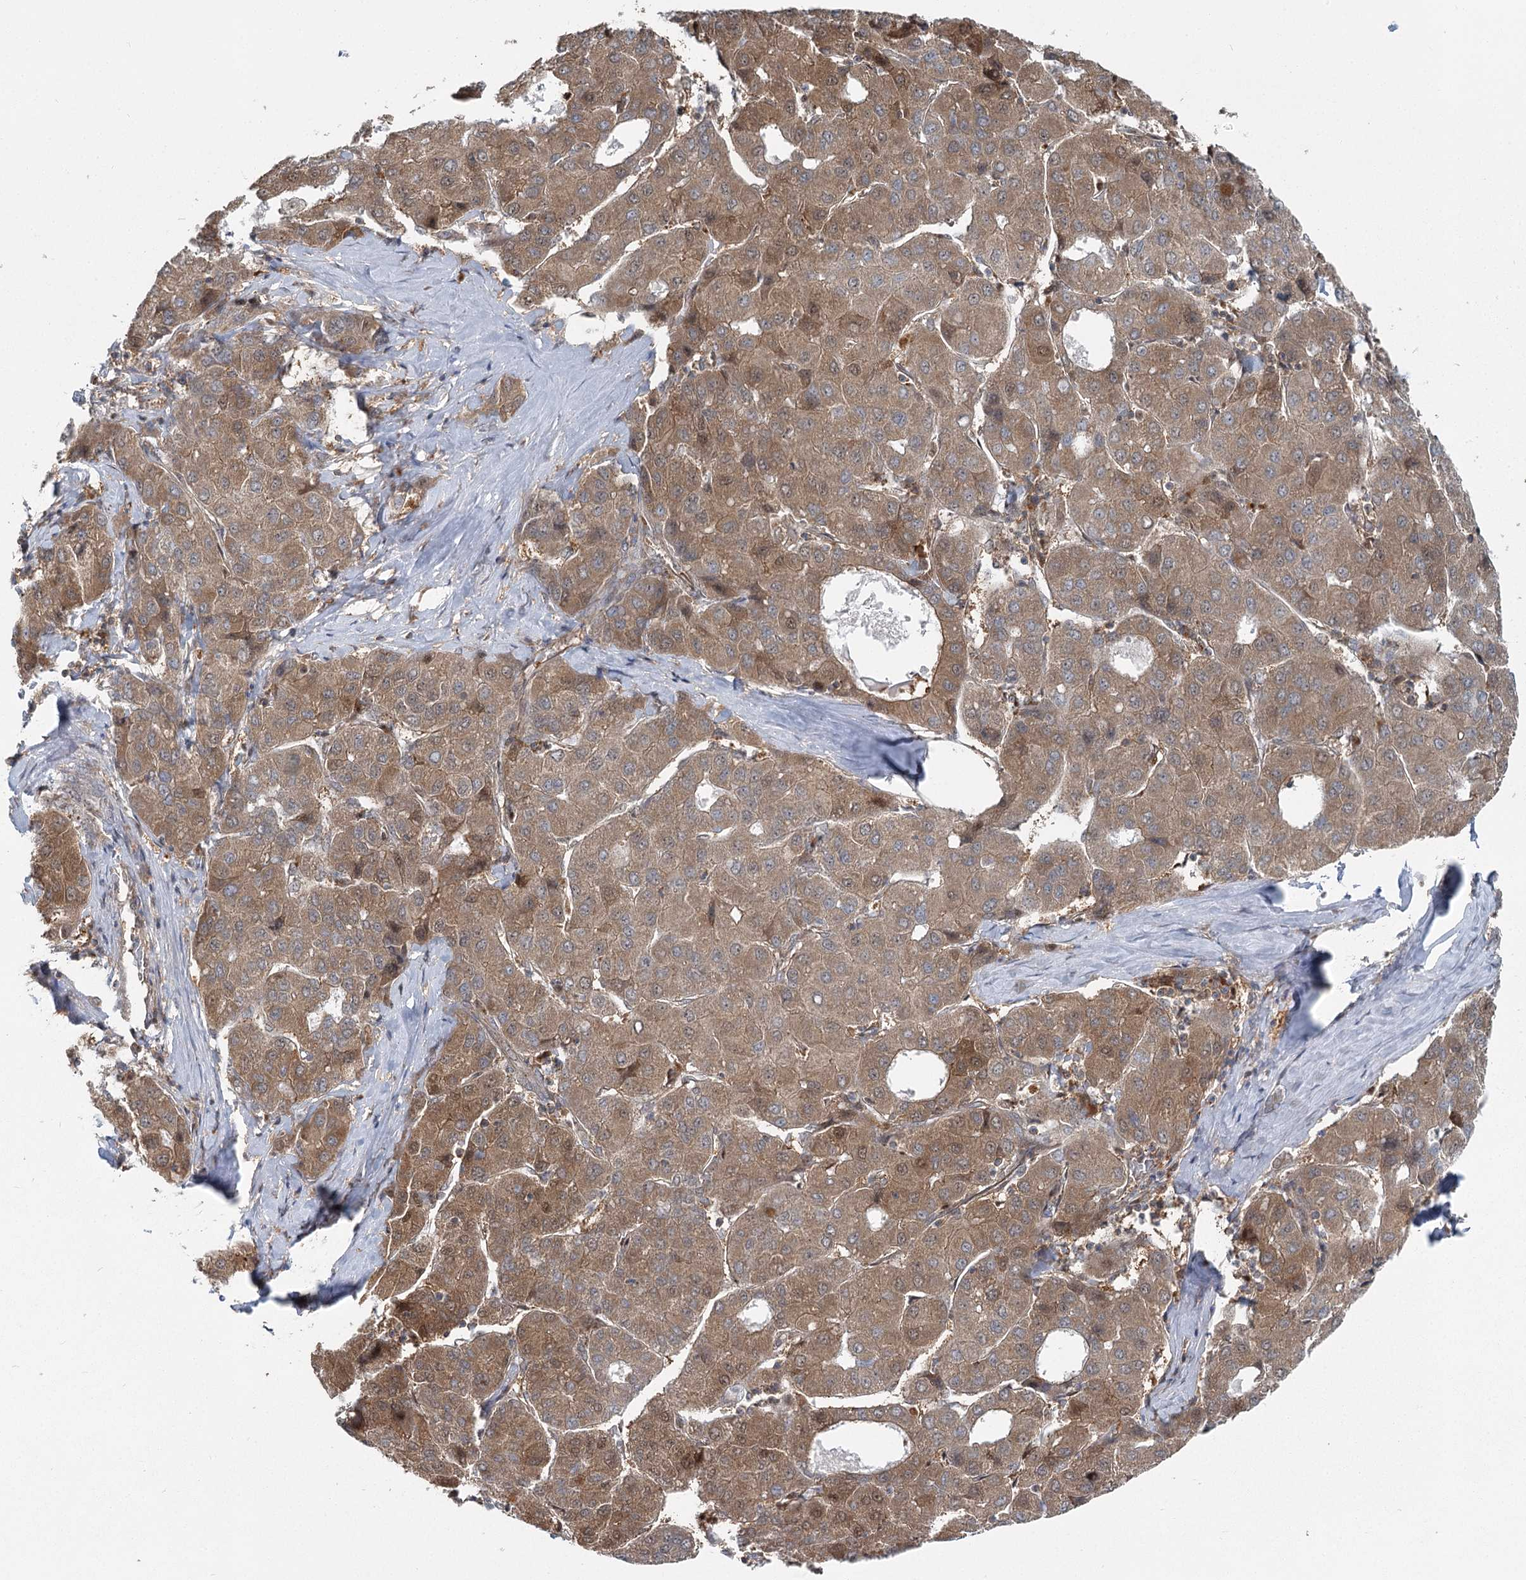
{"staining": {"intensity": "moderate", "quantity": ">75%", "location": "cytoplasmic/membranous,nuclear"}, "tissue": "liver cancer", "cell_type": "Tumor cells", "image_type": "cancer", "snomed": [{"axis": "morphology", "description": "Carcinoma, Hepatocellular, NOS"}, {"axis": "topography", "description": "Liver"}], "caption": "Protein analysis of liver cancer tissue demonstrates moderate cytoplasmic/membranous and nuclear staining in approximately >75% of tumor cells.", "gene": "THNSL1", "patient": {"sex": "male", "age": 65}}